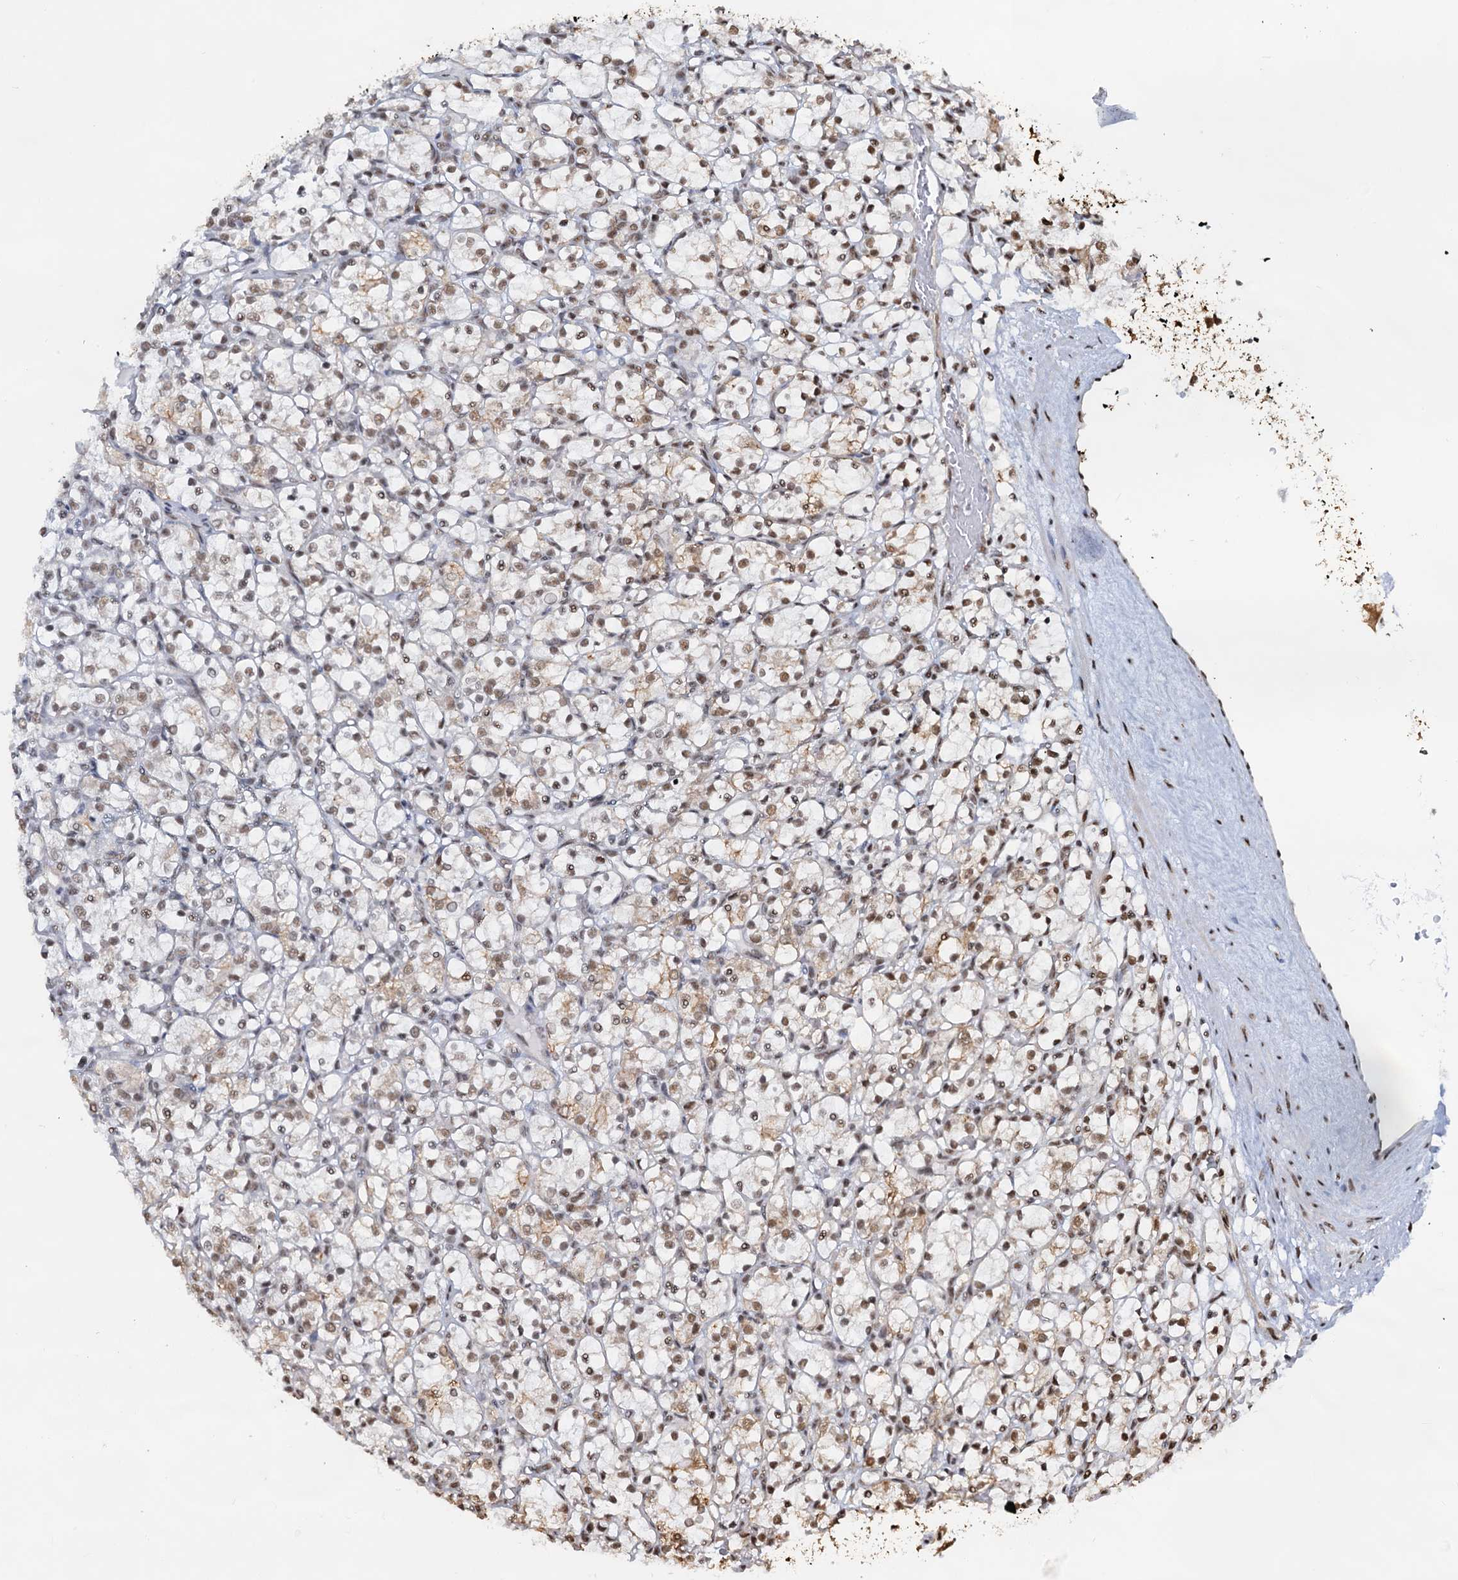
{"staining": {"intensity": "weak", "quantity": "25%-75%", "location": "cytoplasmic/membranous,nuclear"}, "tissue": "renal cancer", "cell_type": "Tumor cells", "image_type": "cancer", "snomed": [{"axis": "morphology", "description": "Adenocarcinoma, NOS"}, {"axis": "topography", "description": "Kidney"}], "caption": "Immunohistochemistry photomicrograph of renal adenocarcinoma stained for a protein (brown), which shows low levels of weak cytoplasmic/membranous and nuclear expression in approximately 25%-75% of tumor cells.", "gene": "ZNF609", "patient": {"sex": "female", "age": 69}}